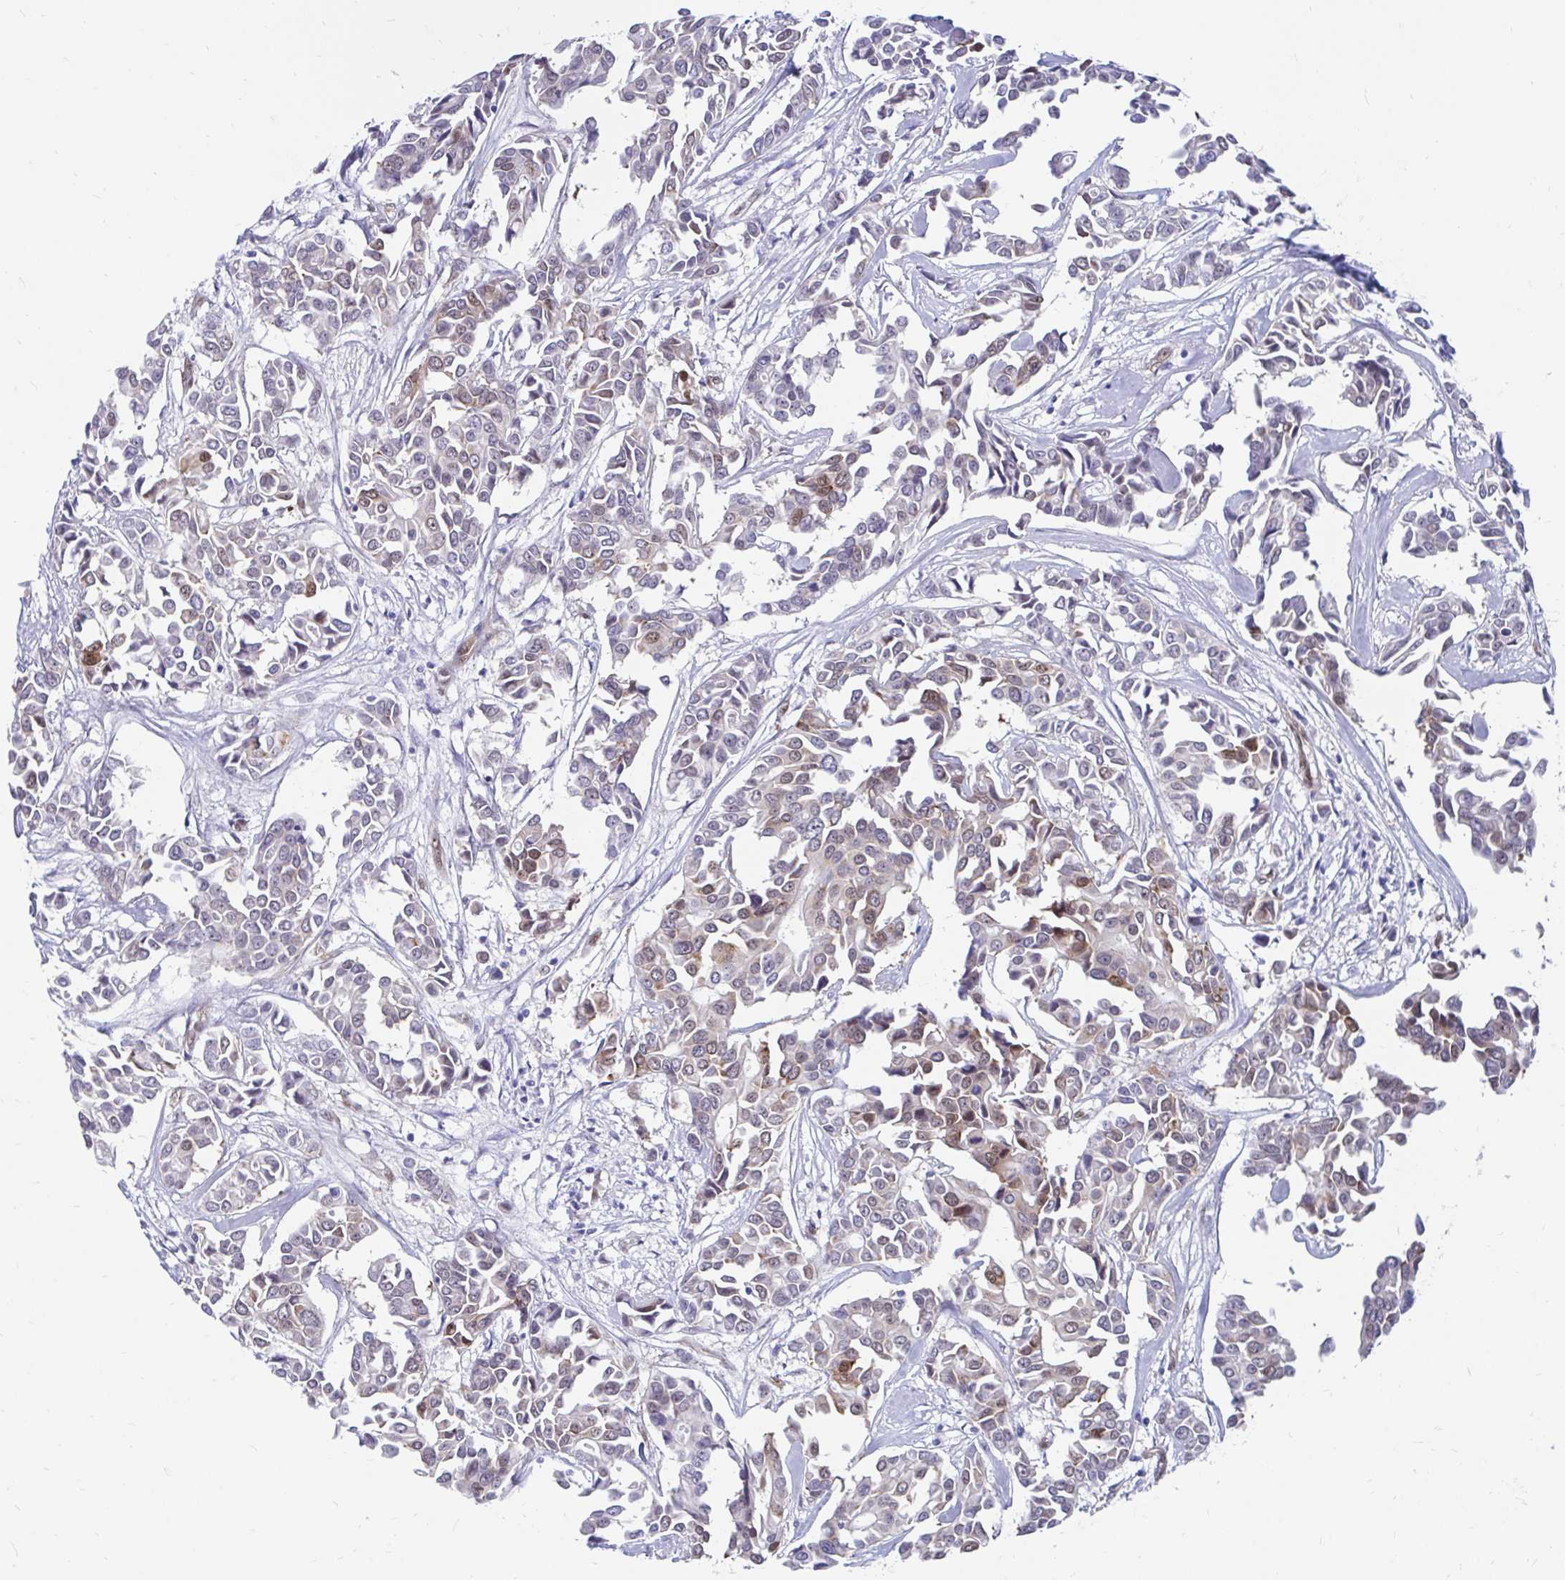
{"staining": {"intensity": "moderate", "quantity": "<25%", "location": "nuclear"}, "tissue": "breast cancer", "cell_type": "Tumor cells", "image_type": "cancer", "snomed": [{"axis": "morphology", "description": "Duct carcinoma"}, {"axis": "topography", "description": "Breast"}], "caption": "Immunohistochemistry (IHC) staining of intraductal carcinoma (breast), which reveals low levels of moderate nuclear staining in about <25% of tumor cells indicating moderate nuclear protein staining. The staining was performed using DAB (3,3'-diaminobenzidine) (brown) for protein detection and nuclei were counterstained in hematoxylin (blue).", "gene": "RBPMS", "patient": {"sex": "female", "age": 54}}